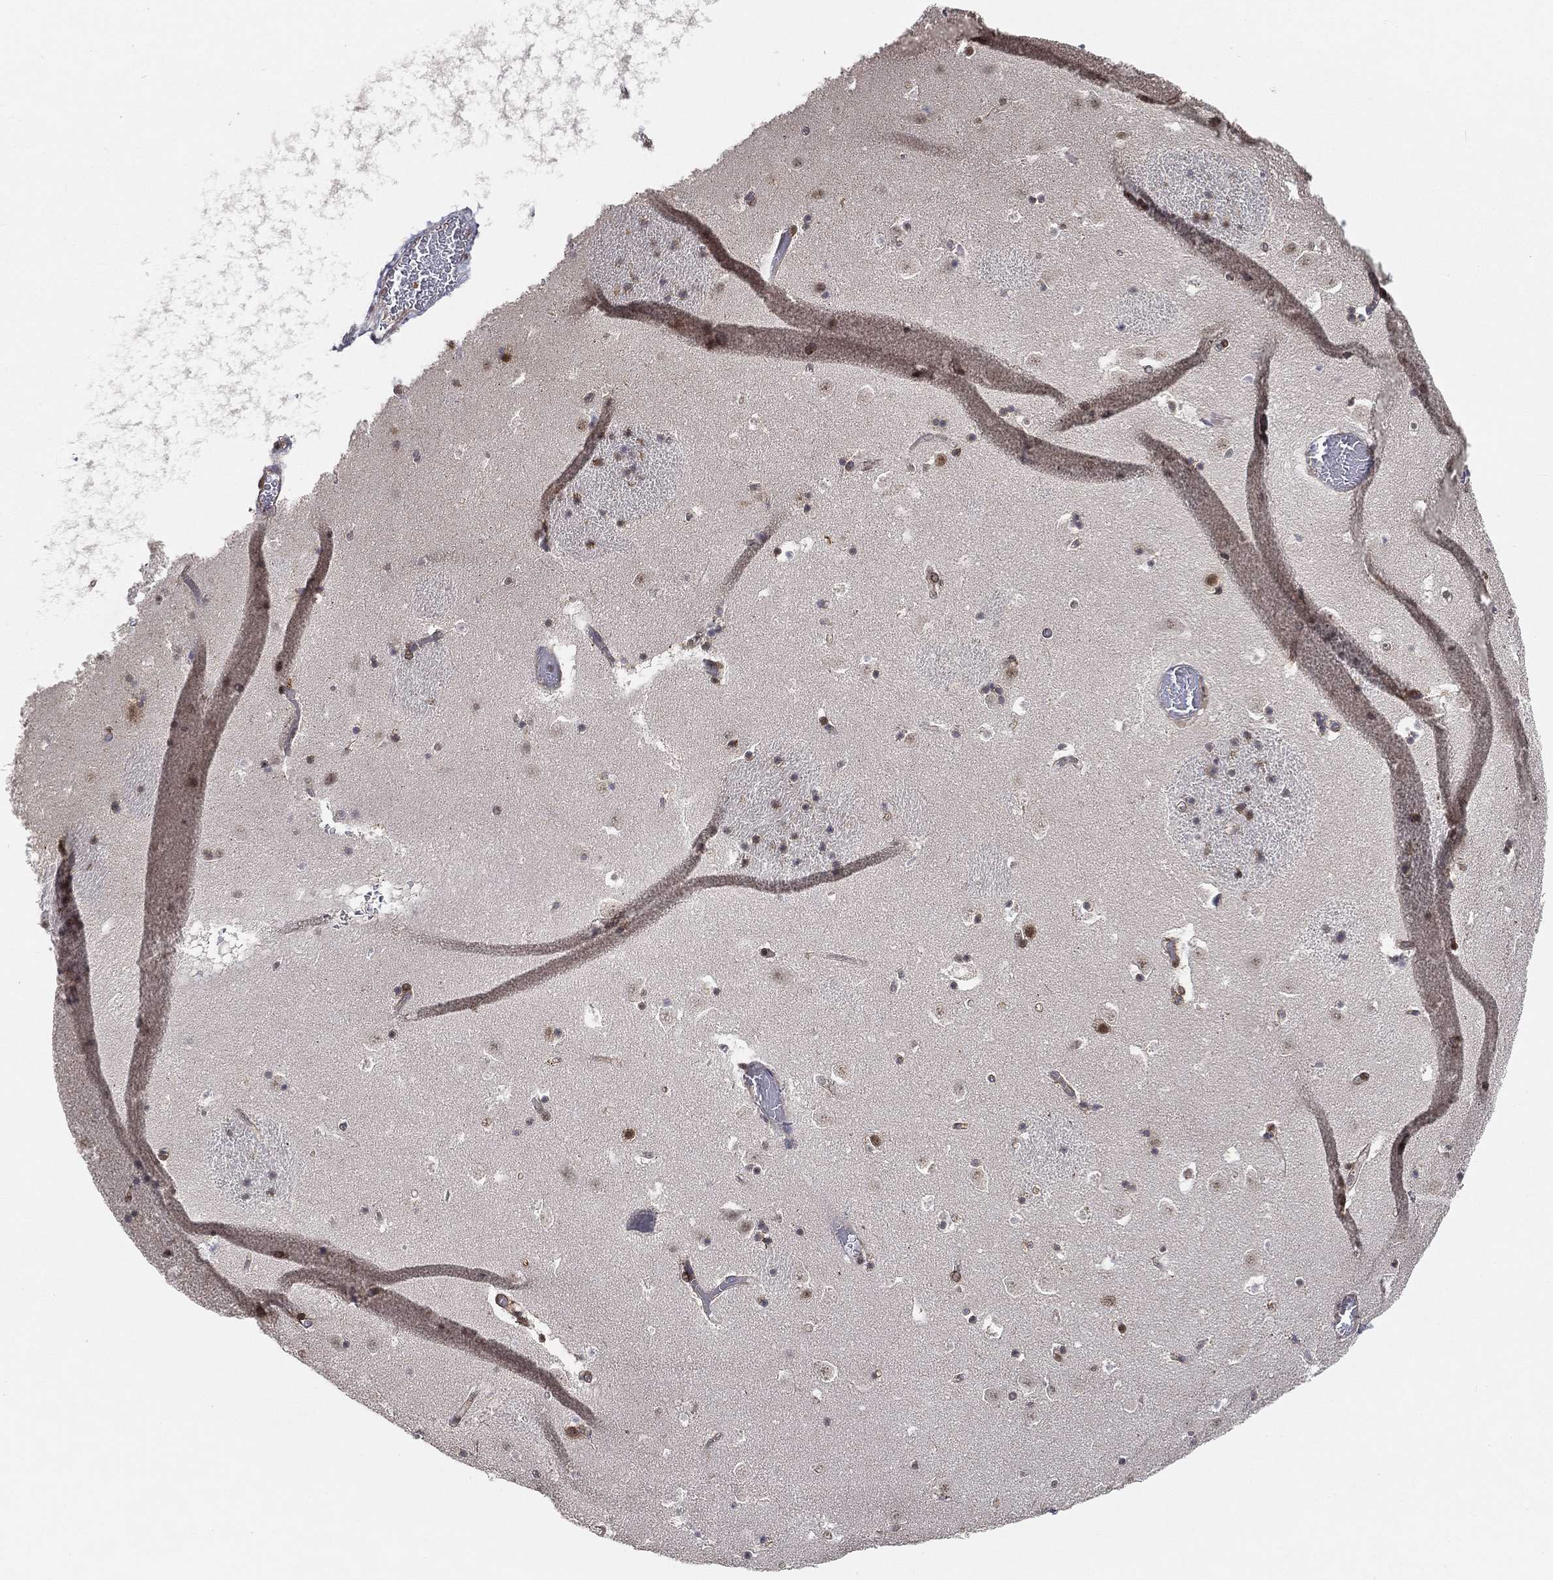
{"staining": {"intensity": "strong", "quantity": "<25%", "location": "nuclear"}, "tissue": "caudate", "cell_type": "Glial cells", "image_type": "normal", "snomed": [{"axis": "morphology", "description": "Normal tissue, NOS"}, {"axis": "topography", "description": "Lateral ventricle wall"}], "caption": "IHC photomicrograph of normal caudate stained for a protein (brown), which reveals medium levels of strong nuclear staining in approximately <25% of glial cells.", "gene": "RSRC2", "patient": {"sex": "female", "age": 42}}